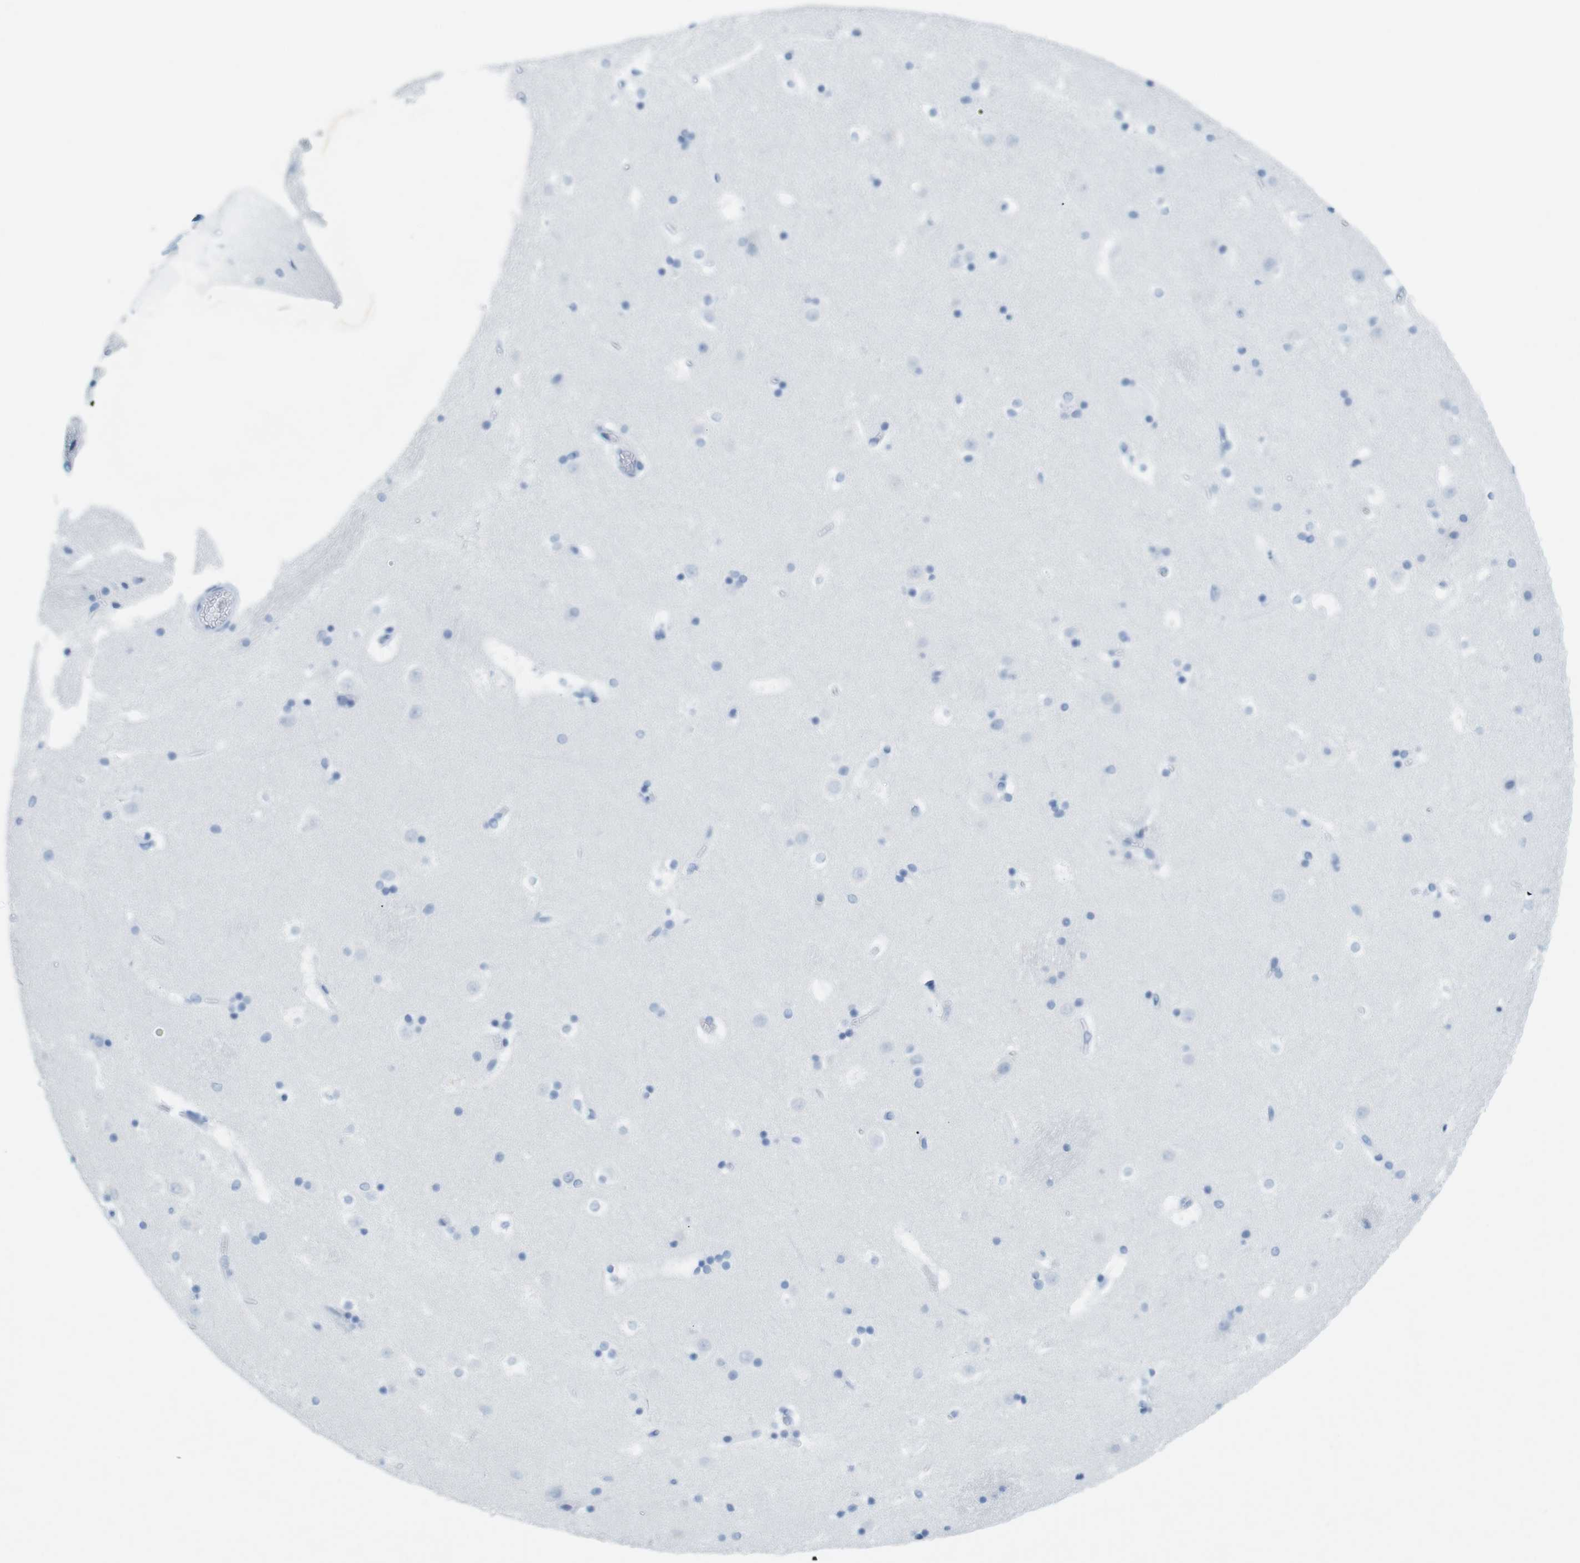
{"staining": {"intensity": "negative", "quantity": "none", "location": "none"}, "tissue": "caudate", "cell_type": "Glial cells", "image_type": "normal", "snomed": [{"axis": "morphology", "description": "Normal tissue, NOS"}, {"axis": "topography", "description": "Lateral ventricle wall"}], "caption": "This is an immunohistochemistry (IHC) photomicrograph of benign caudate. There is no staining in glial cells.", "gene": "TNNT2", "patient": {"sex": "male", "age": 45}}